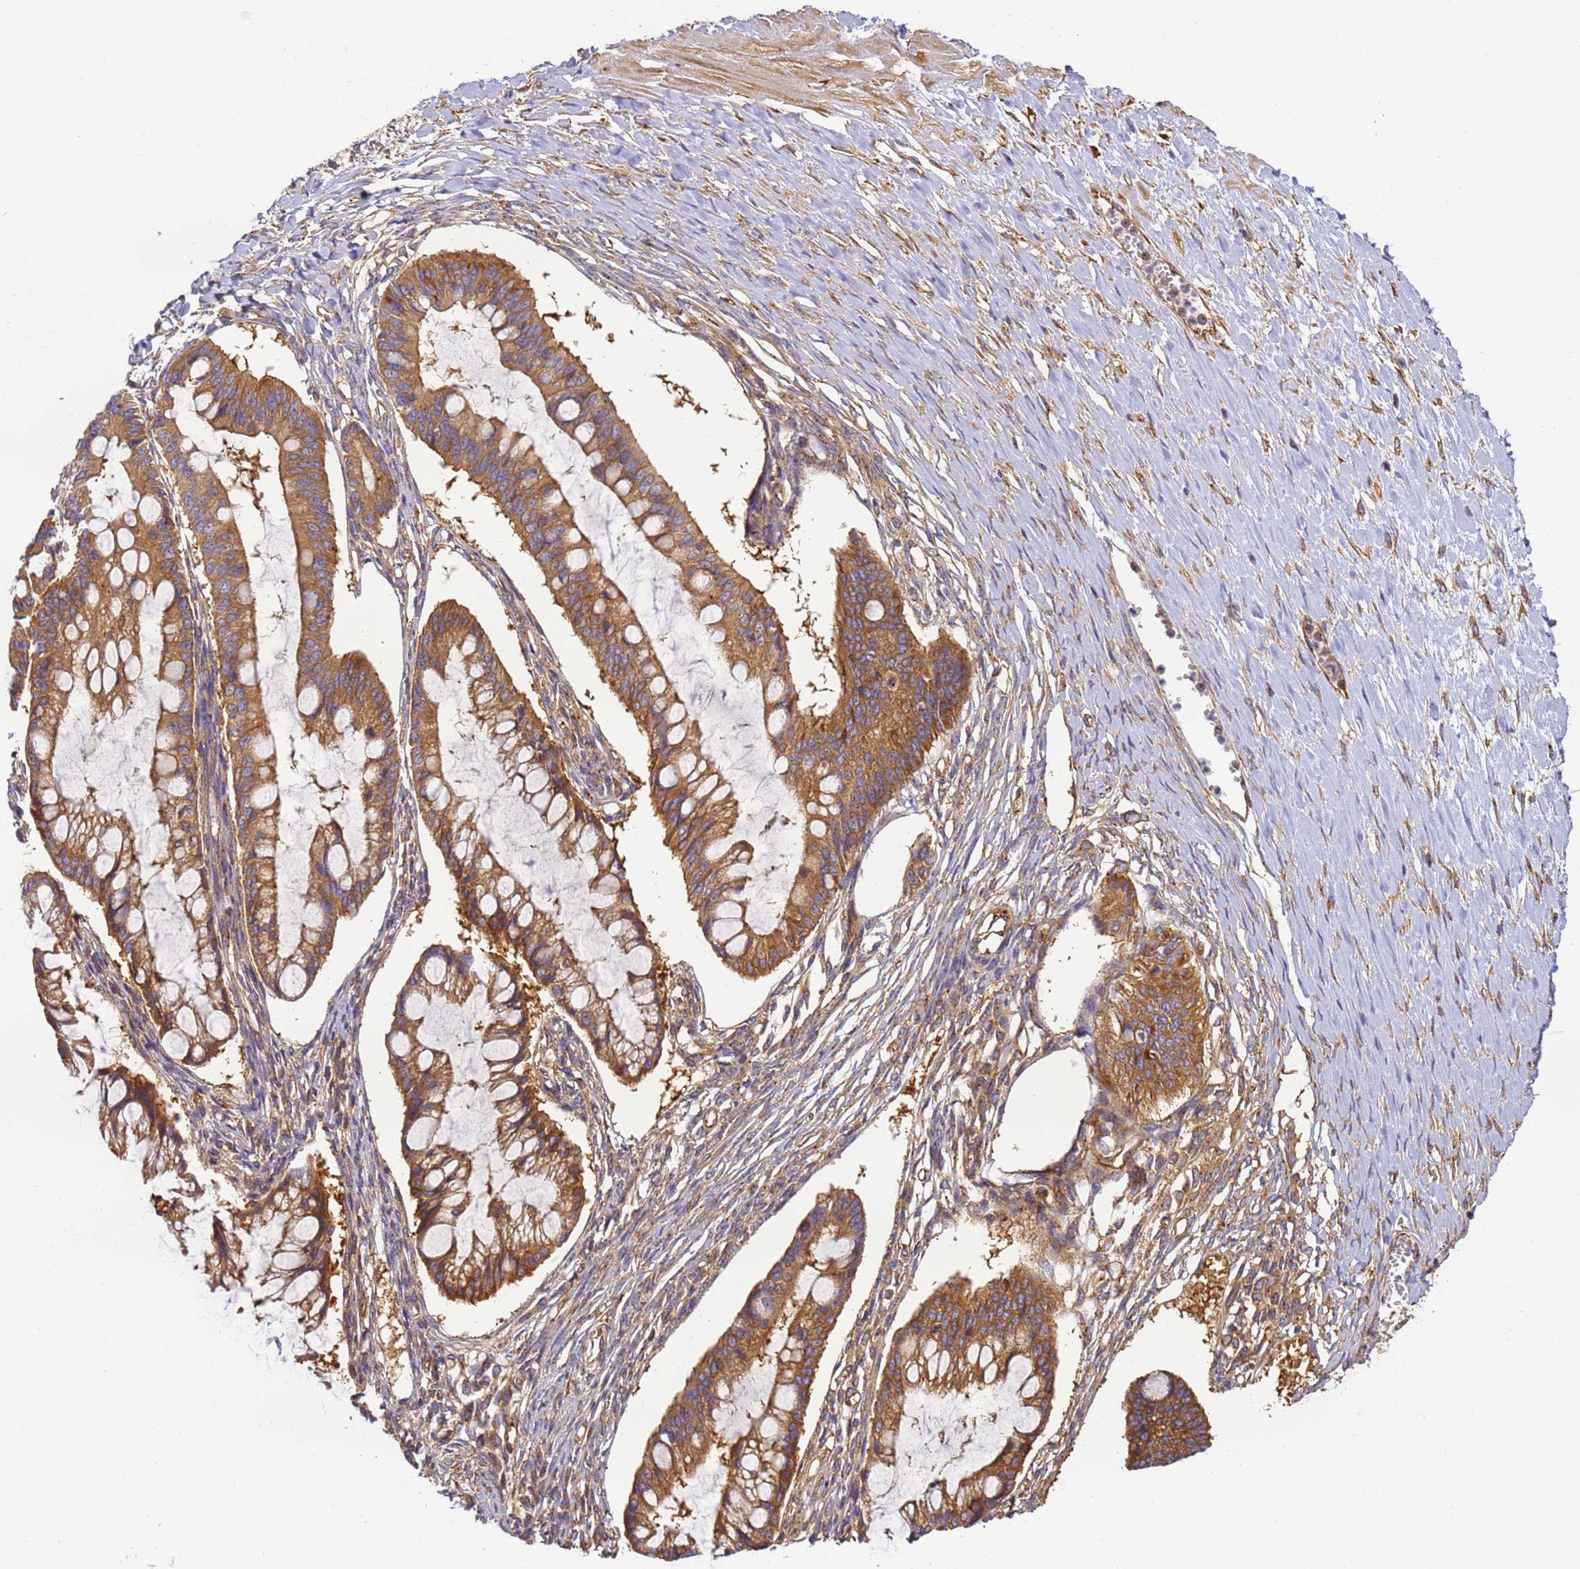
{"staining": {"intensity": "moderate", "quantity": ">75%", "location": "cytoplasmic/membranous"}, "tissue": "ovarian cancer", "cell_type": "Tumor cells", "image_type": "cancer", "snomed": [{"axis": "morphology", "description": "Cystadenocarcinoma, mucinous, NOS"}, {"axis": "topography", "description": "Ovary"}], "caption": "Mucinous cystadenocarcinoma (ovarian) was stained to show a protein in brown. There is medium levels of moderate cytoplasmic/membranous positivity in about >75% of tumor cells.", "gene": "DYNC1I2", "patient": {"sex": "female", "age": 73}}